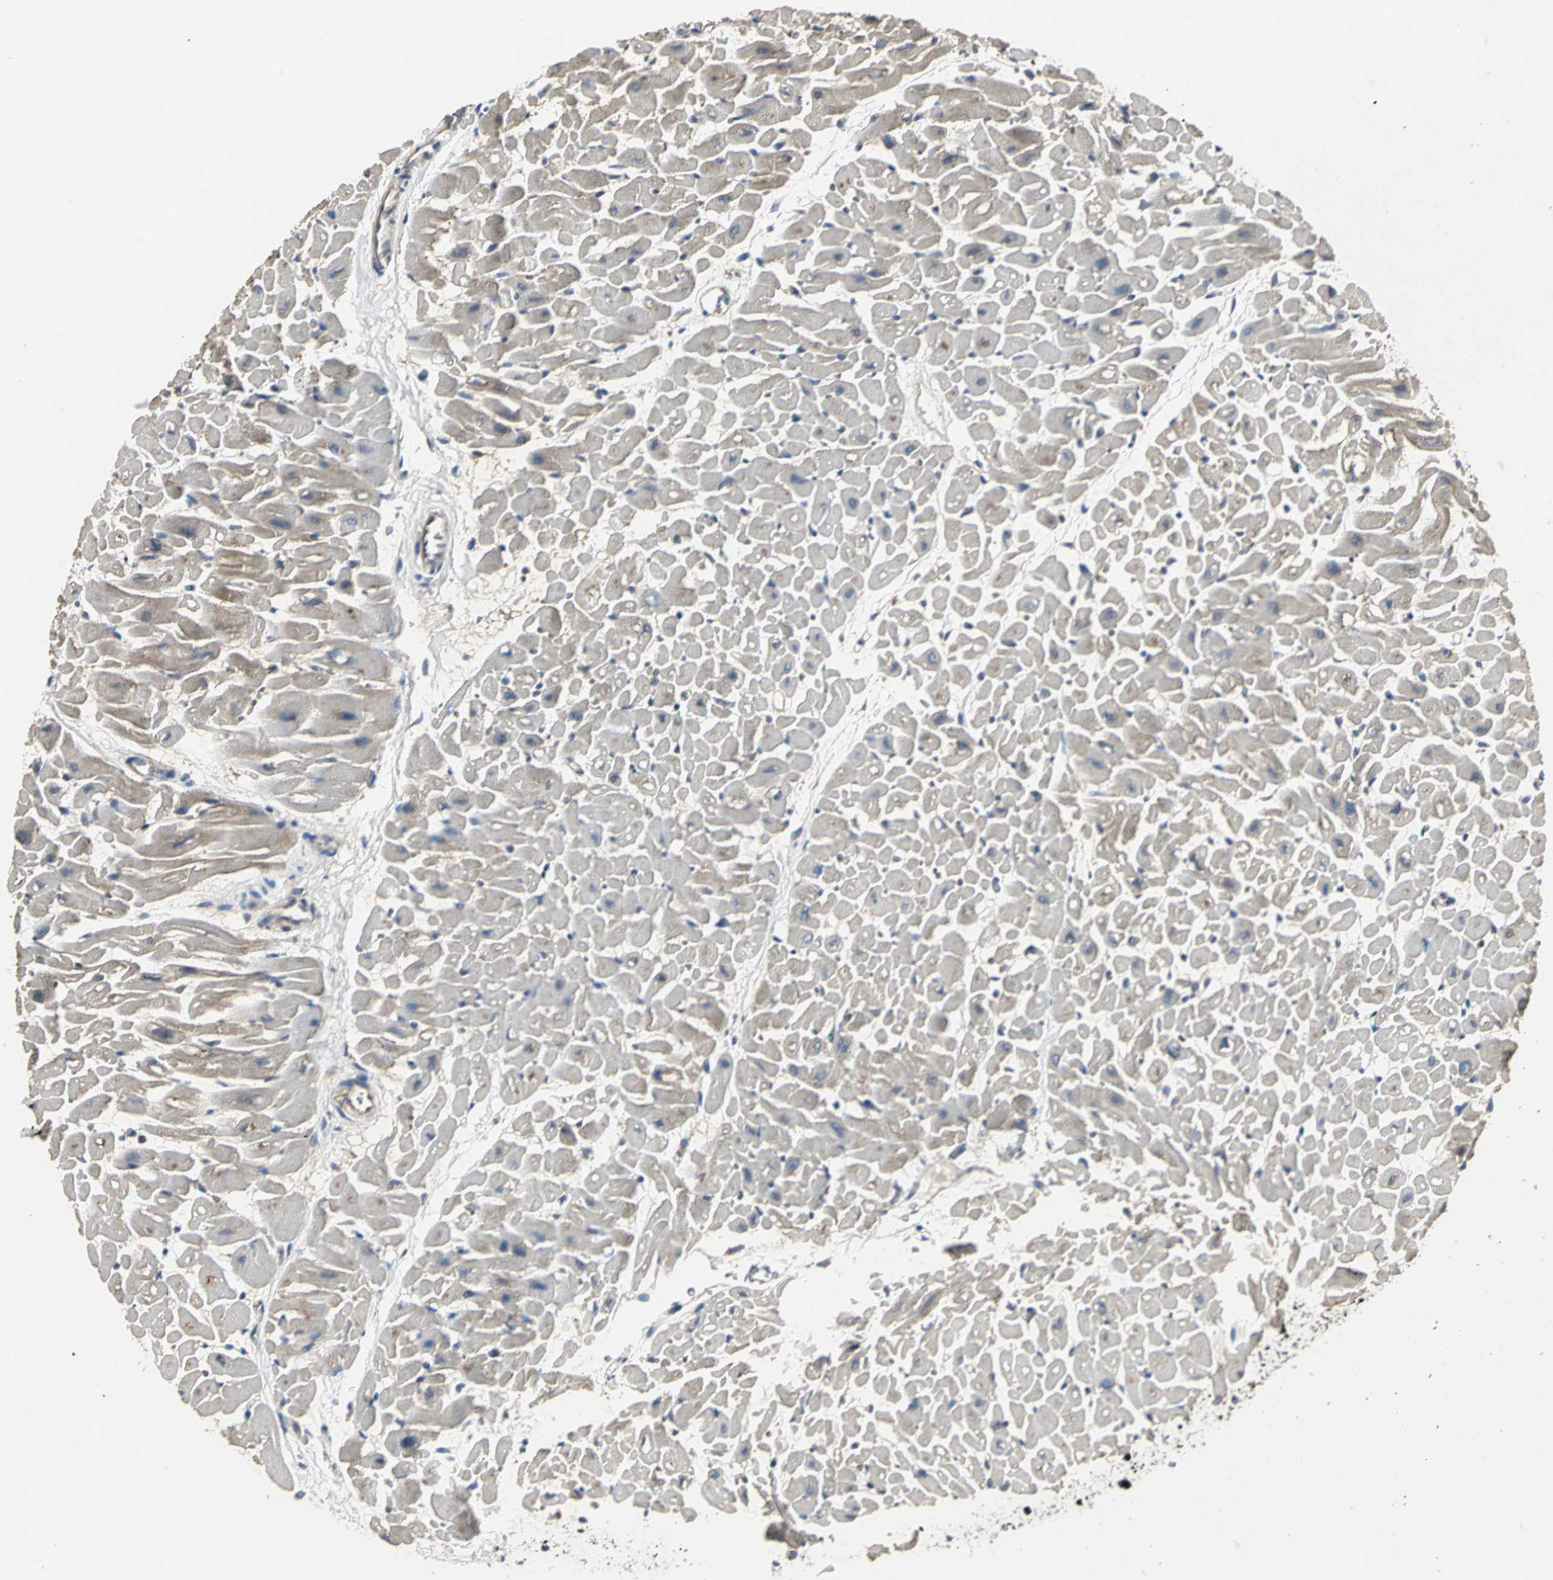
{"staining": {"intensity": "moderate", "quantity": ">75%", "location": "cytoplasmic/membranous"}, "tissue": "heart muscle", "cell_type": "Cardiomyocytes", "image_type": "normal", "snomed": [{"axis": "morphology", "description": "Normal tissue, NOS"}, {"axis": "topography", "description": "Heart"}], "caption": "A high-resolution micrograph shows immunohistochemistry (IHC) staining of normal heart muscle, which shows moderate cytoplasmic/membranous positivity in approximately >75% of cardiomyocytes. (DAB IHC with brightfield microscopy, high magnification).", "gene": "IRF3", "patient": {"sex": "male", "age": 45}}